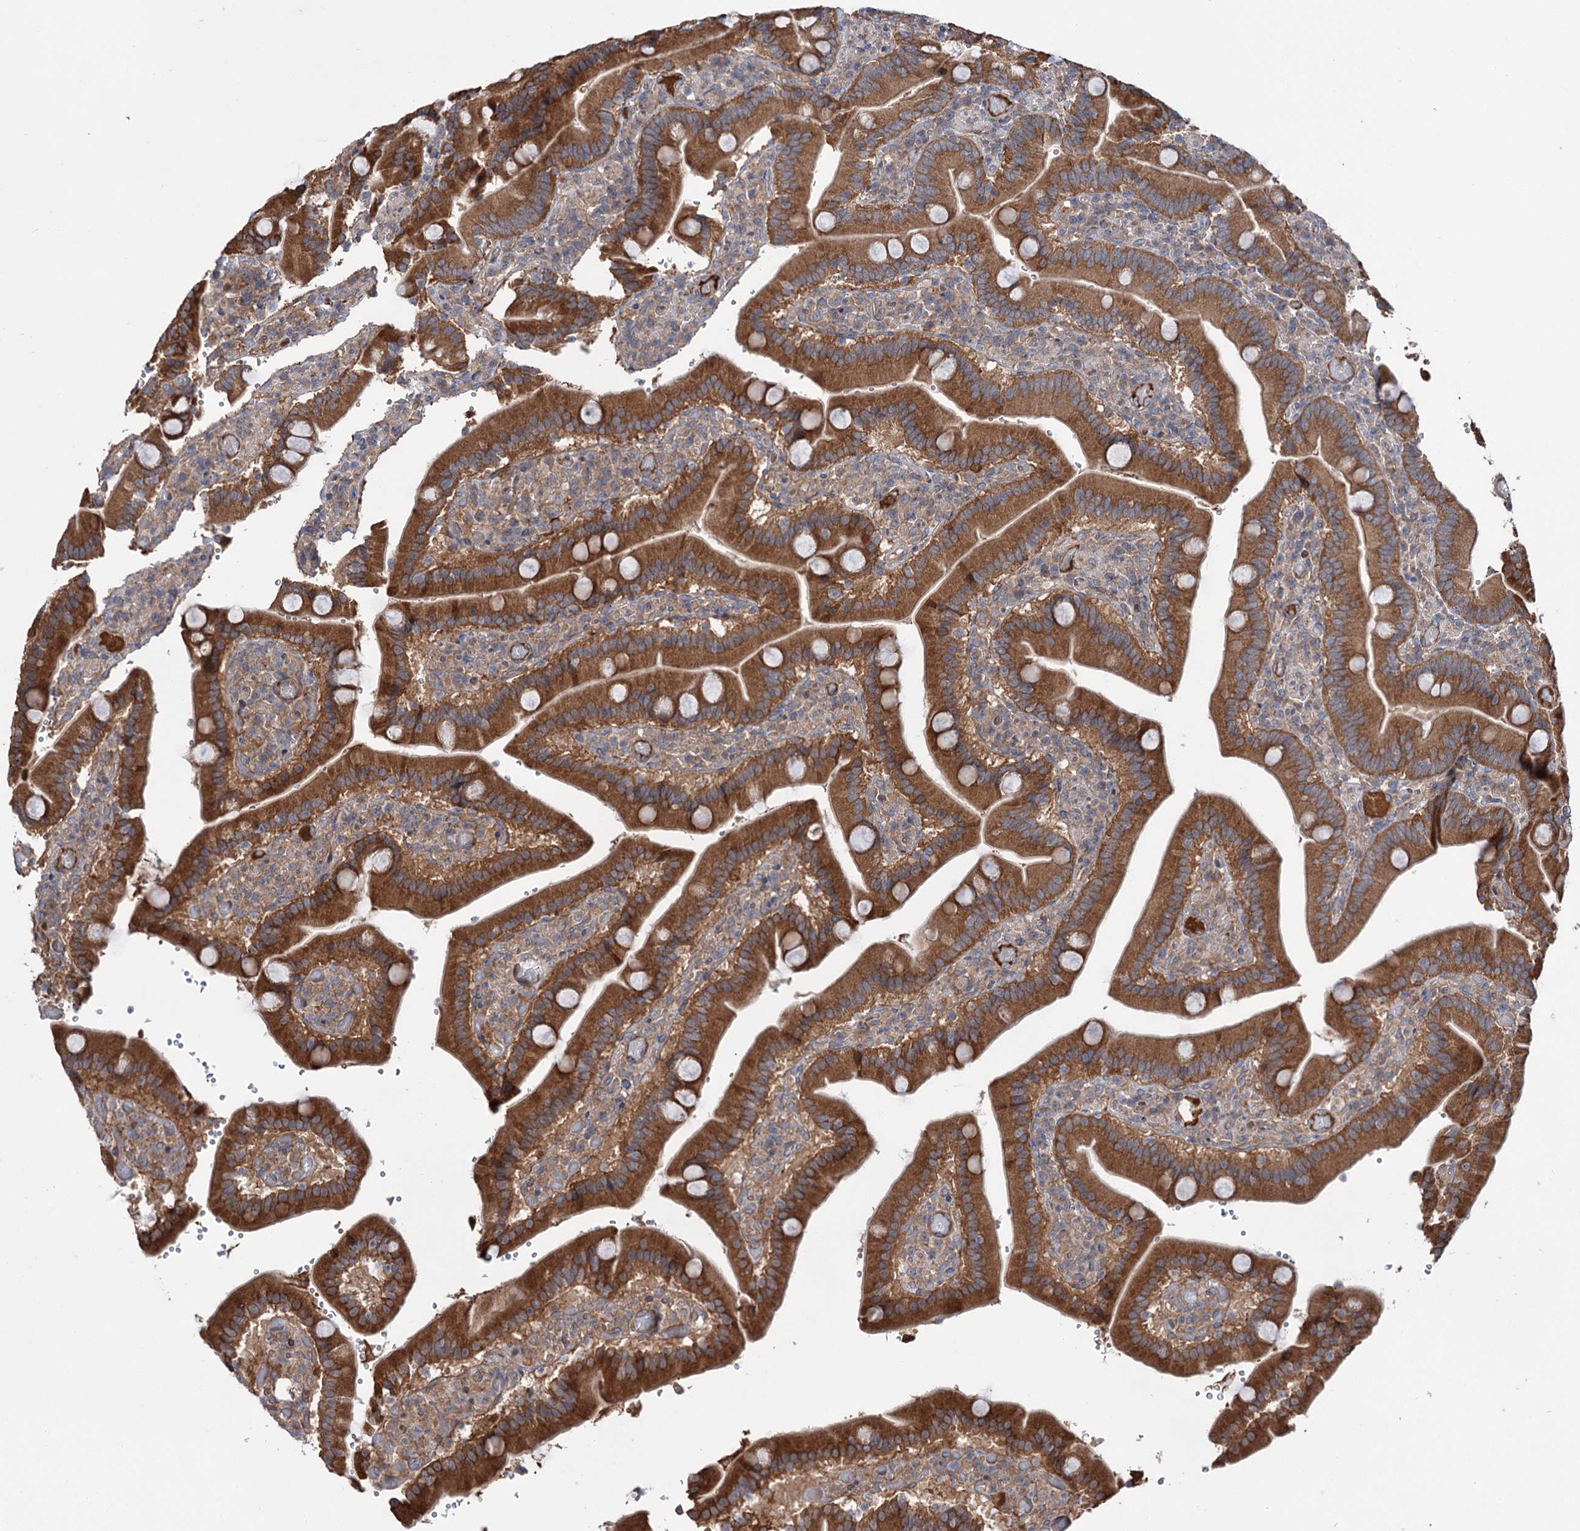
{"staining": {"intensity": "strong", "quantity": ">75%", "location": "cytoplasmic/membranous"}, "tissue": "duodenum", "cell_type": "Glandular cells", "image_type": "normal", "snomed": [{"axis": "morphology", "description": "Normal tissue, NOS"}, {"axis": "topography", "description": "Duodenum"}], "caption": "Benign duodenum demonstrates strong cytoplasmic/membranous expression in about >75% of glandular cells, visualized by immunohistochemistry.", "gene": "PTPN3", "patient": {"sex": "female", "age": 62}}